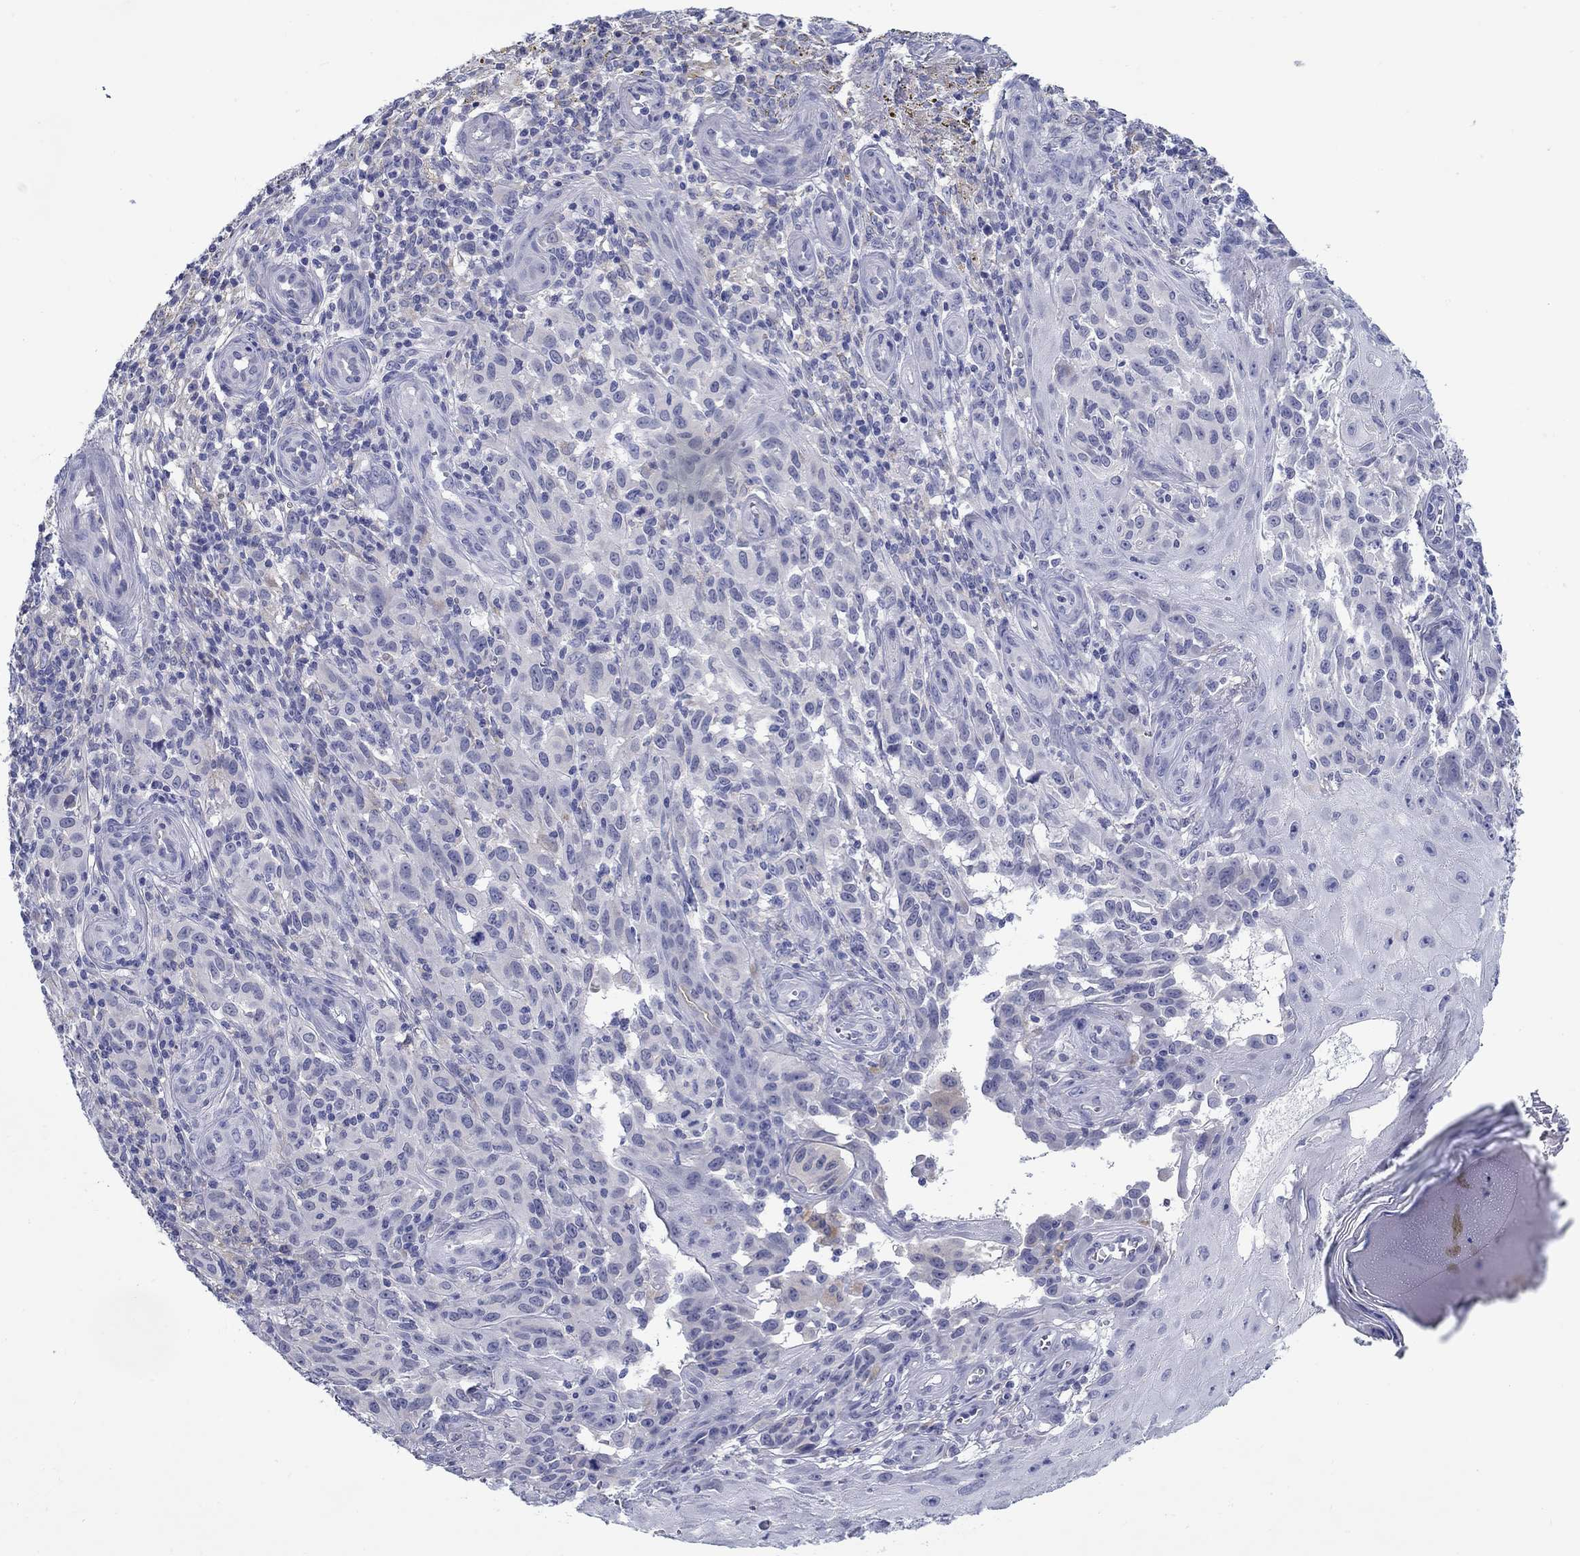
{"staining": {"intensity": "negative", "quantity": "none", "location": "none"}, "tissue": "melanoma", "cell_type": "Tumor cells", "image_type": "cancer", "snomed": [{"axis": "morphology", "description": "Malignant melanoma, NOS"}, {"axis": "topography", "description": "Skin"}], "caption": "DAB immunohistochemical staining of human malignant melanoma displays no significant staining in tumor cells. Nuclei are stained in blue.", "gene": "ABCA4", "patient": {"sex": "female", "age": 53}}